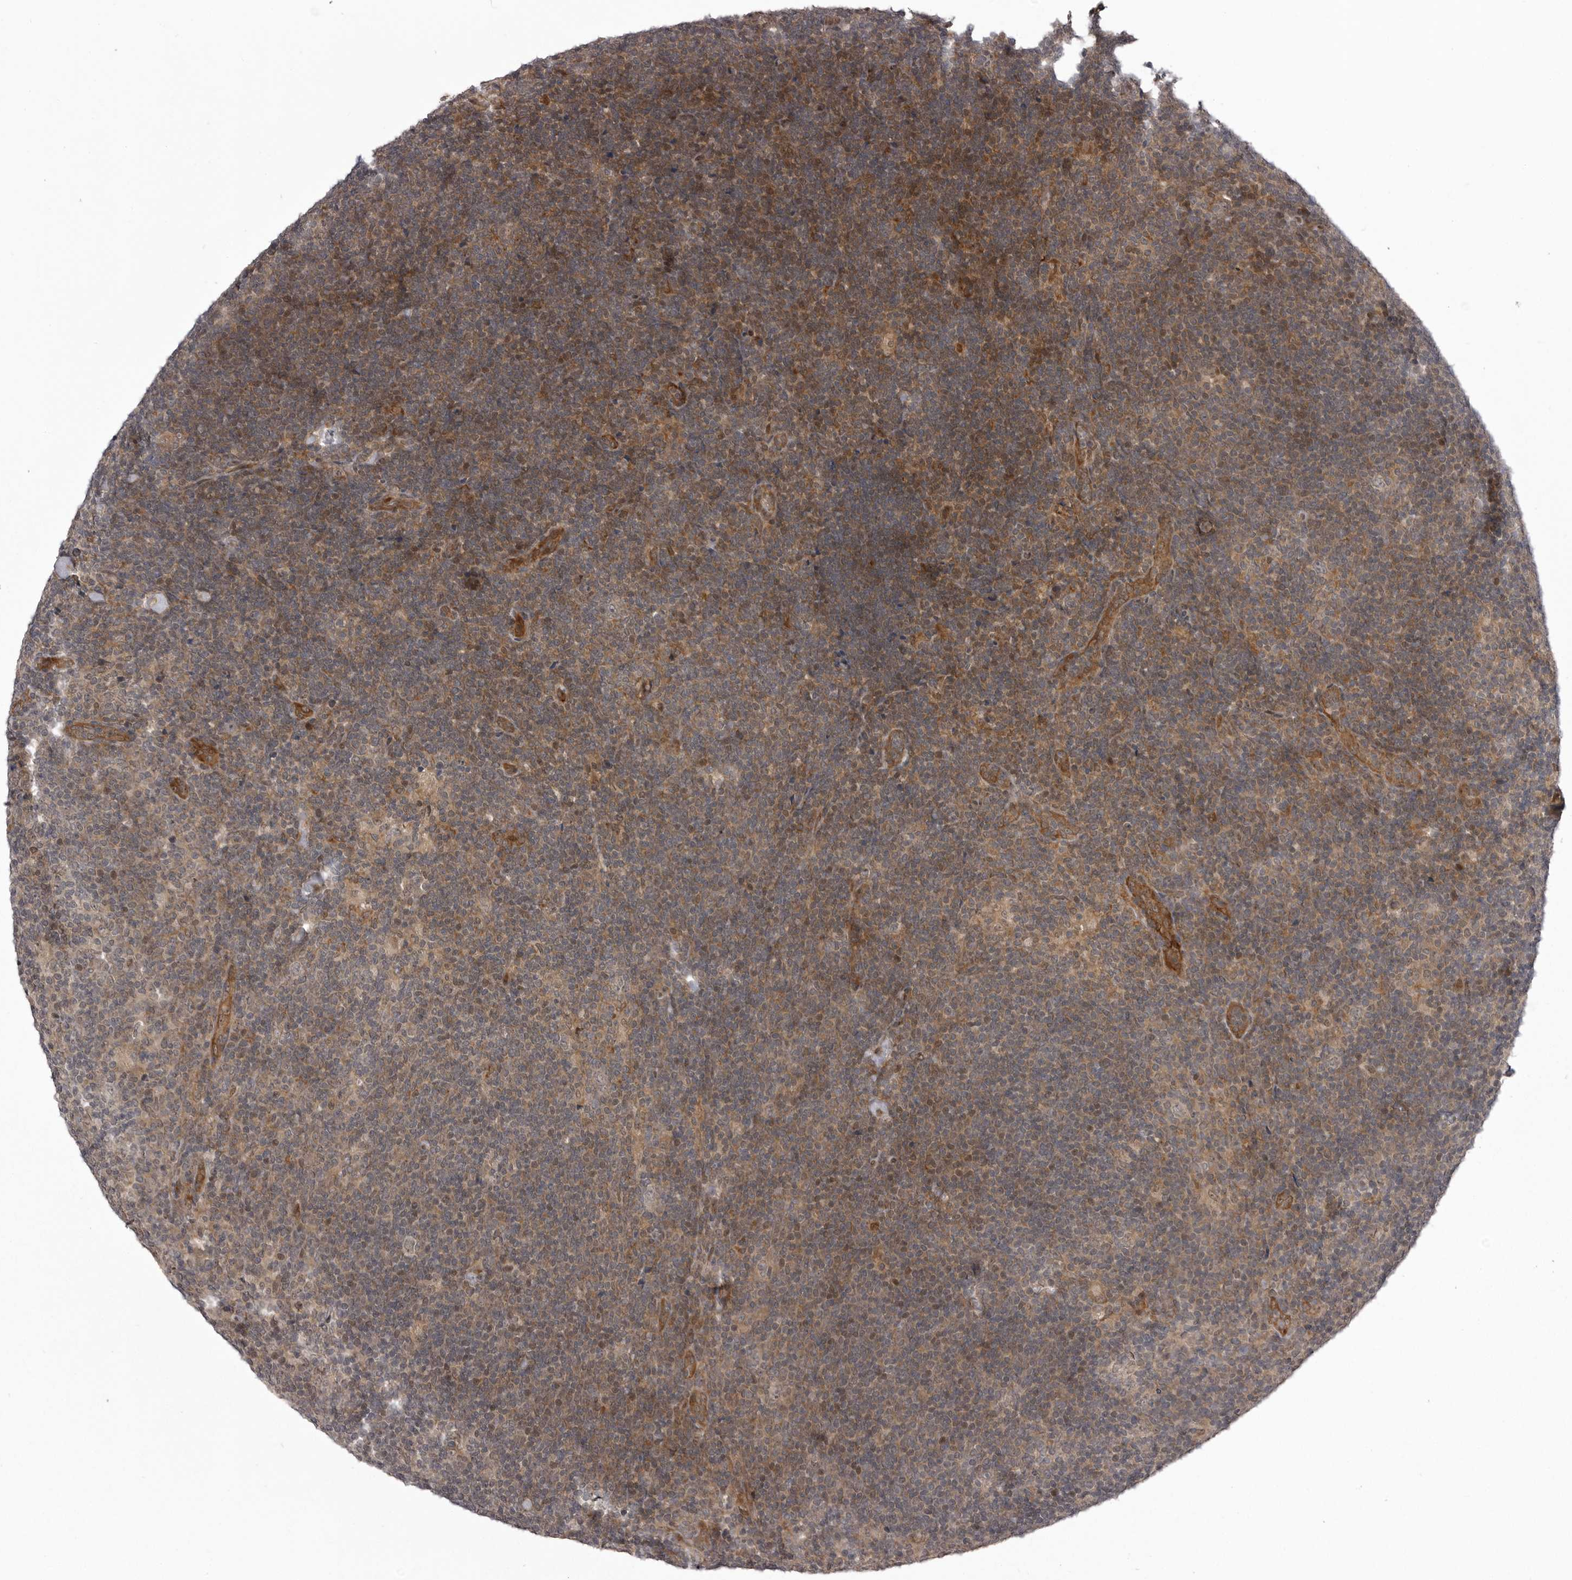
{"staining": {"intensity": "weak", "quantity": "25%-75%", "location": "cytoplasmic/membranous"}, "tissue": "lymphoma", "cell_type": "Tumor cells", "image_type": "cancer", "snomed": [{"axis": "morphology", "description": "Hodgkin's disease, NOS"}, {"axis": "topography", "description": "Lymph node"}], "caption": "This is an image of immunohistochemistry staining of lymphoma, which shows weak positivity in the cytoplasmic/membranous of tumor cells.", "gene": "SNX16", "patient": {"sex": "female", "age": 57}}